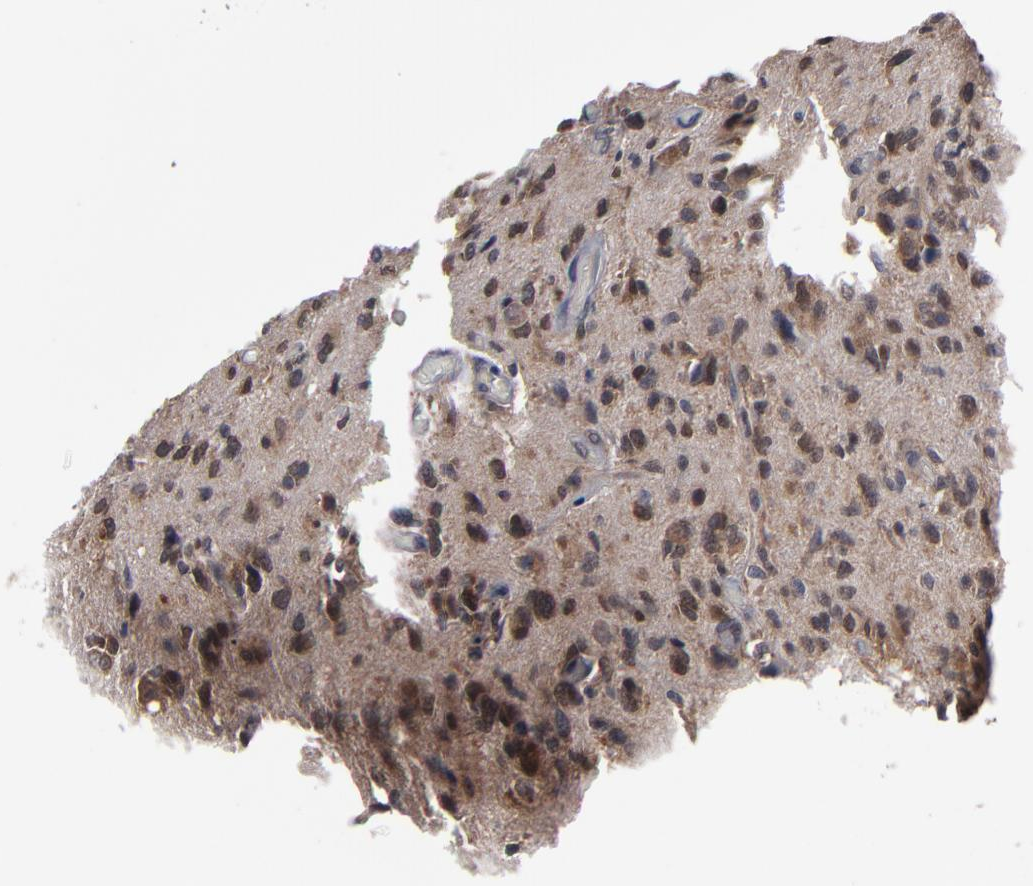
{"staining": {"intensity": "strong", "quantity": ">75%", "location": "cytoplasmic/membranous"}, "tissue": "glioma", "cell_type": "Tumor cells", "image_type": "cancer", "snomed": [{"axis": "morphology", "description": "Glioma, malignant, High grade"}, {"axis": "topography", "description": "Brain"}], "caption": "Protein staining demonstrates strong cytoplasmic/membranous staining in about >75% of tumor cells in malignant glioma (high-grade).", "gene": "ALG13", "patient": {"sex": "male", "age": 69}}